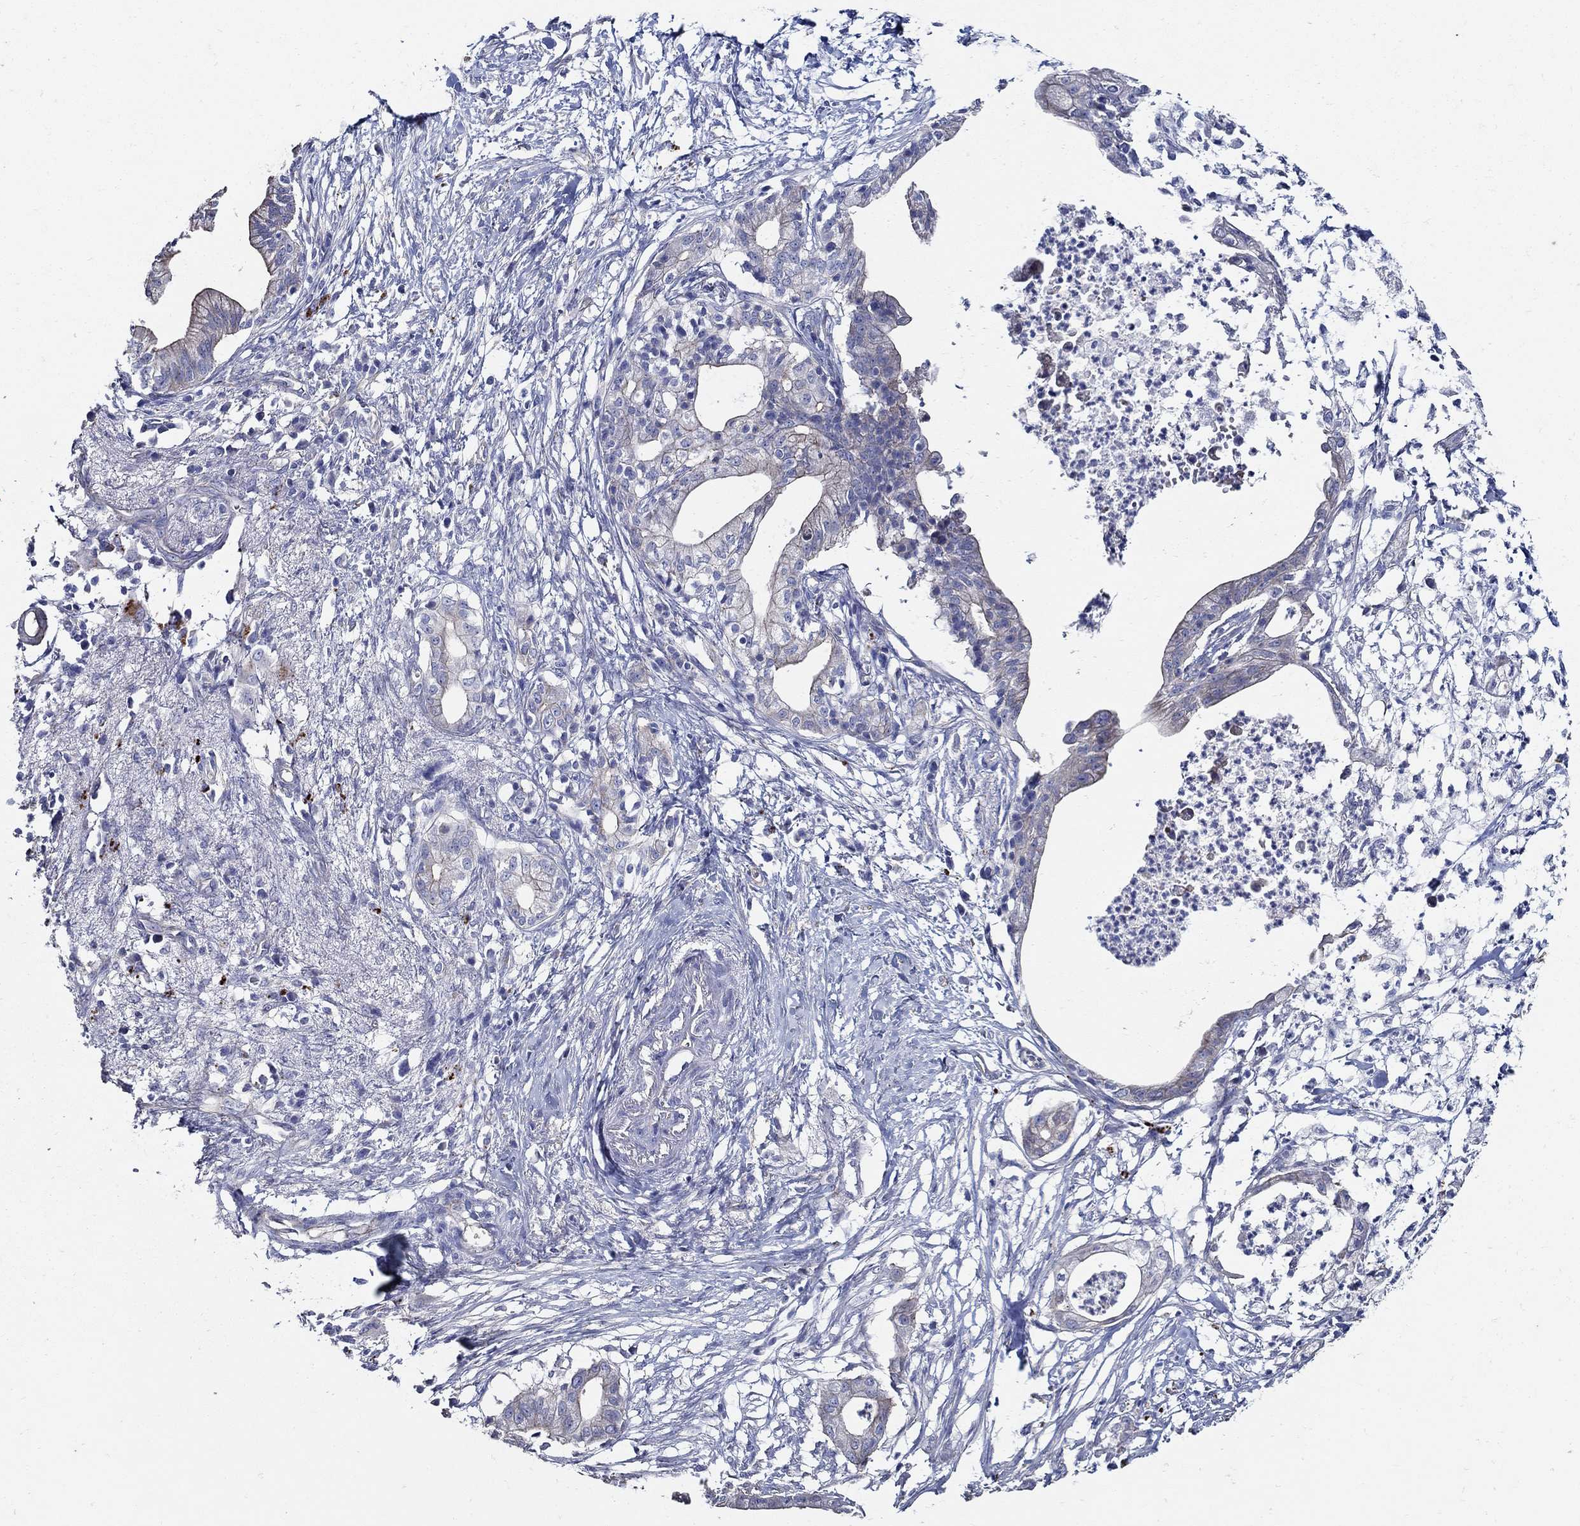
{"staining": {"intensity": "negative", "quantity": "none", "location": "none"}, "tissue": "pancreatic cancer", "cell_type": "Tumor cells", "image_type": "cancer", "snomed": [{"axis": "morphology", "description": "Normal tissue, NOS"}, {"axis": "morphology", "description": "Adenocarcinoma, NOS"}, {"axis": "topography", "description": "Pancreas"}], "caption": "A micrograph of human pancreatic cancer is negative for staining in tumor cells.", "gene": "APBB3", "patient": {"sex": "female", "age": 58}}